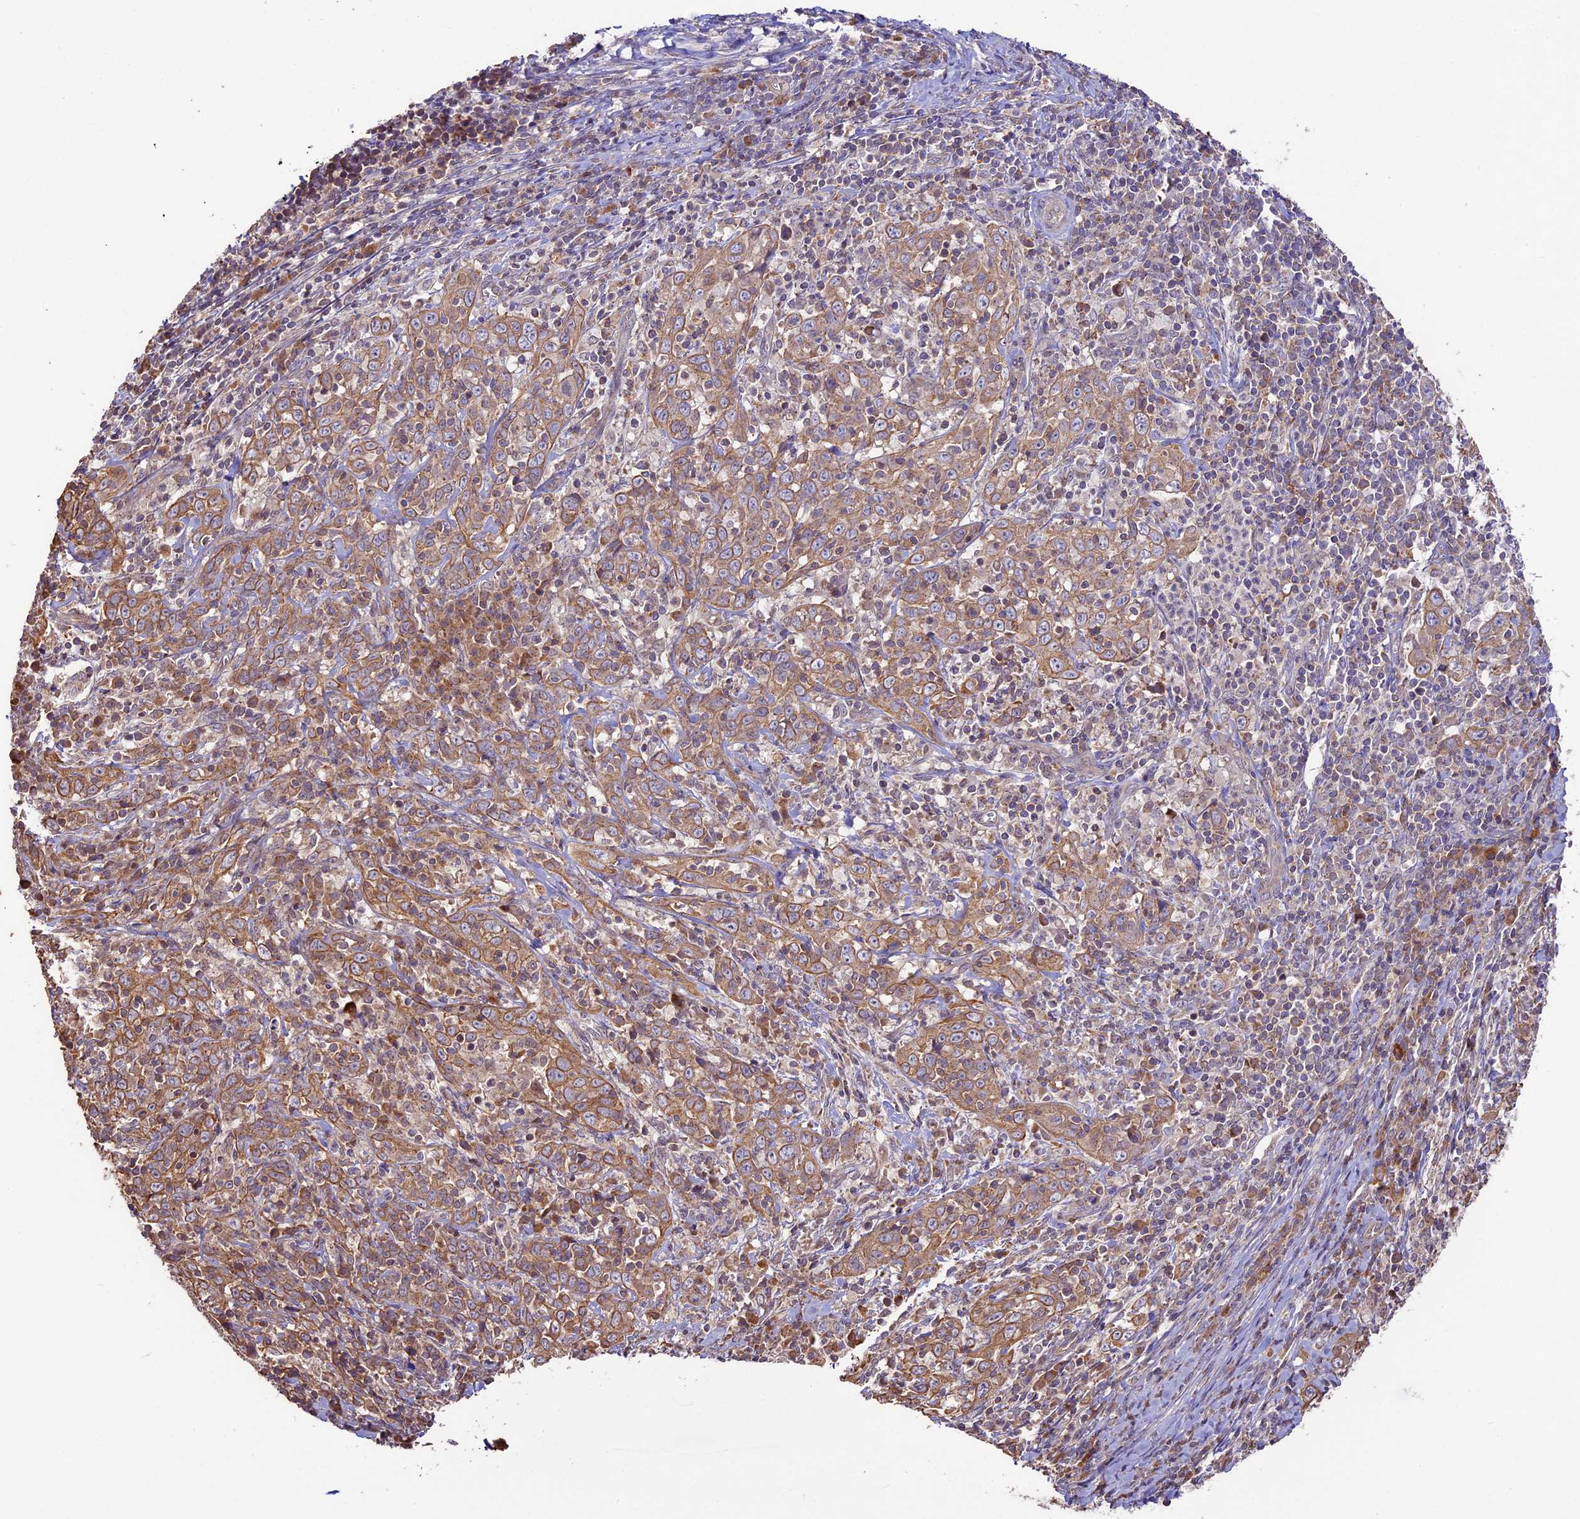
{"staining": {"intensity": "moderate", "quantity": ">75%", "location": "cytoplasmic/membranous"}, "tissue": "cervical cancer", "cell_type": "Tumor cells", "image_type": "cancer", "snomed": [{"axis": "morphology", "description": "Squamous cell carcinoma, NOS"}, {"axis": "topography", "description": "Cervix"}], "caption": "Tumor cells demonstrate moderate cytoplasmic/membranous expression in about >75% of cells in cervical cancer (squamous cell carcinoma).", "gene": "BCAS4", "patient": {"sex": "female", "age": 46}}